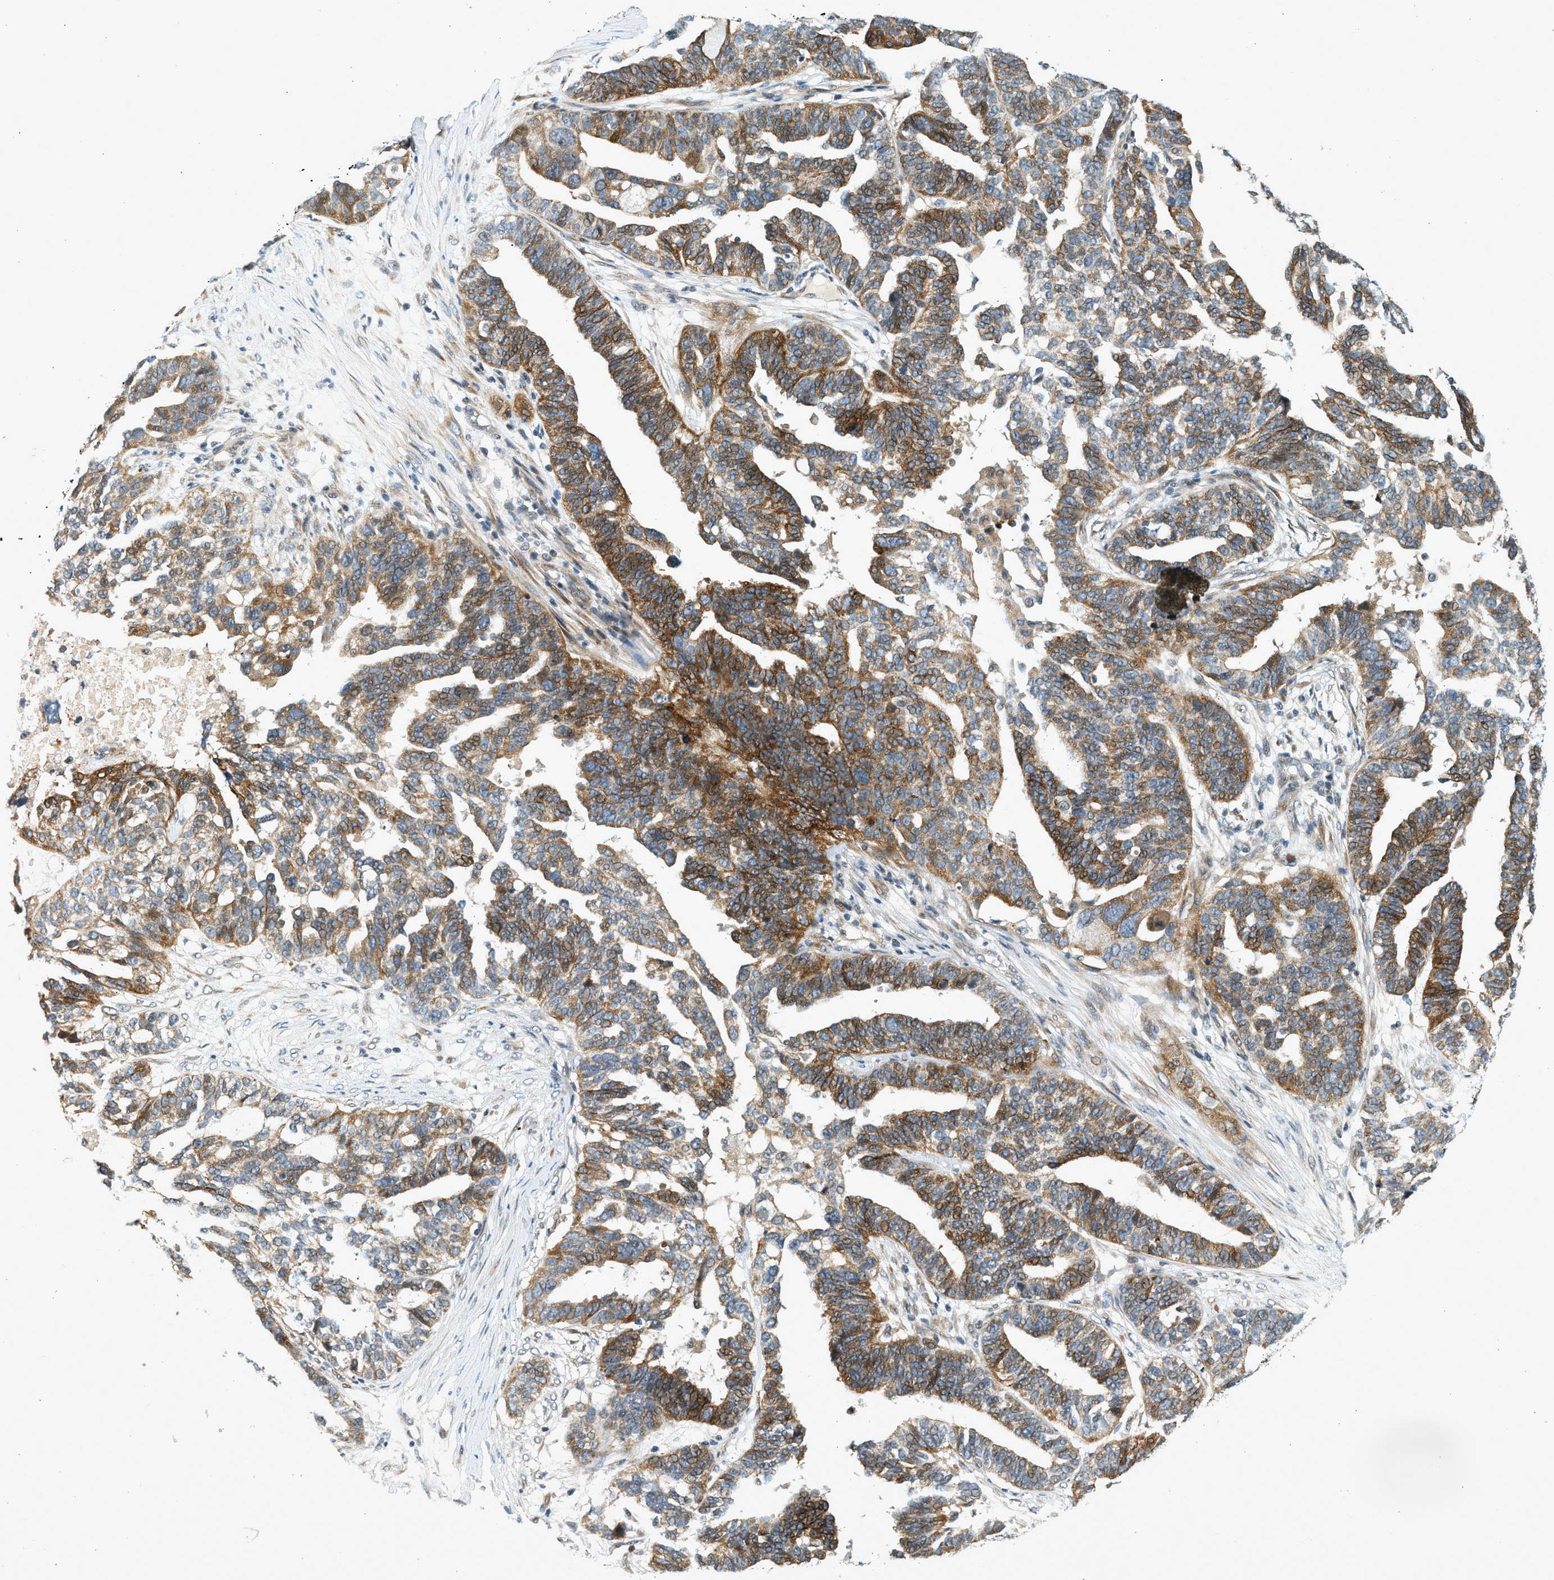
{"staining": {"intensity": "moderate", "quantity": ">75%", "location": "cytoplasmic/membranous"}, "tissue": "ovarian cancer", "cell_type": "Tumor cells", "image_type": "cancer", "snomed": [{"axis": "morphology", "description": "Cystadenocarcinoma, serous, NOS"}, {"axis": "topography", "description": "Ovary"}], "caption": "Protein staining of ovarian cancer tissue shows moderate cytoplasmic/membranous expression in approximately >75% of tumor cells.", "gene": "NRSN2", "patient": {"sex": "female", "age": 59}}